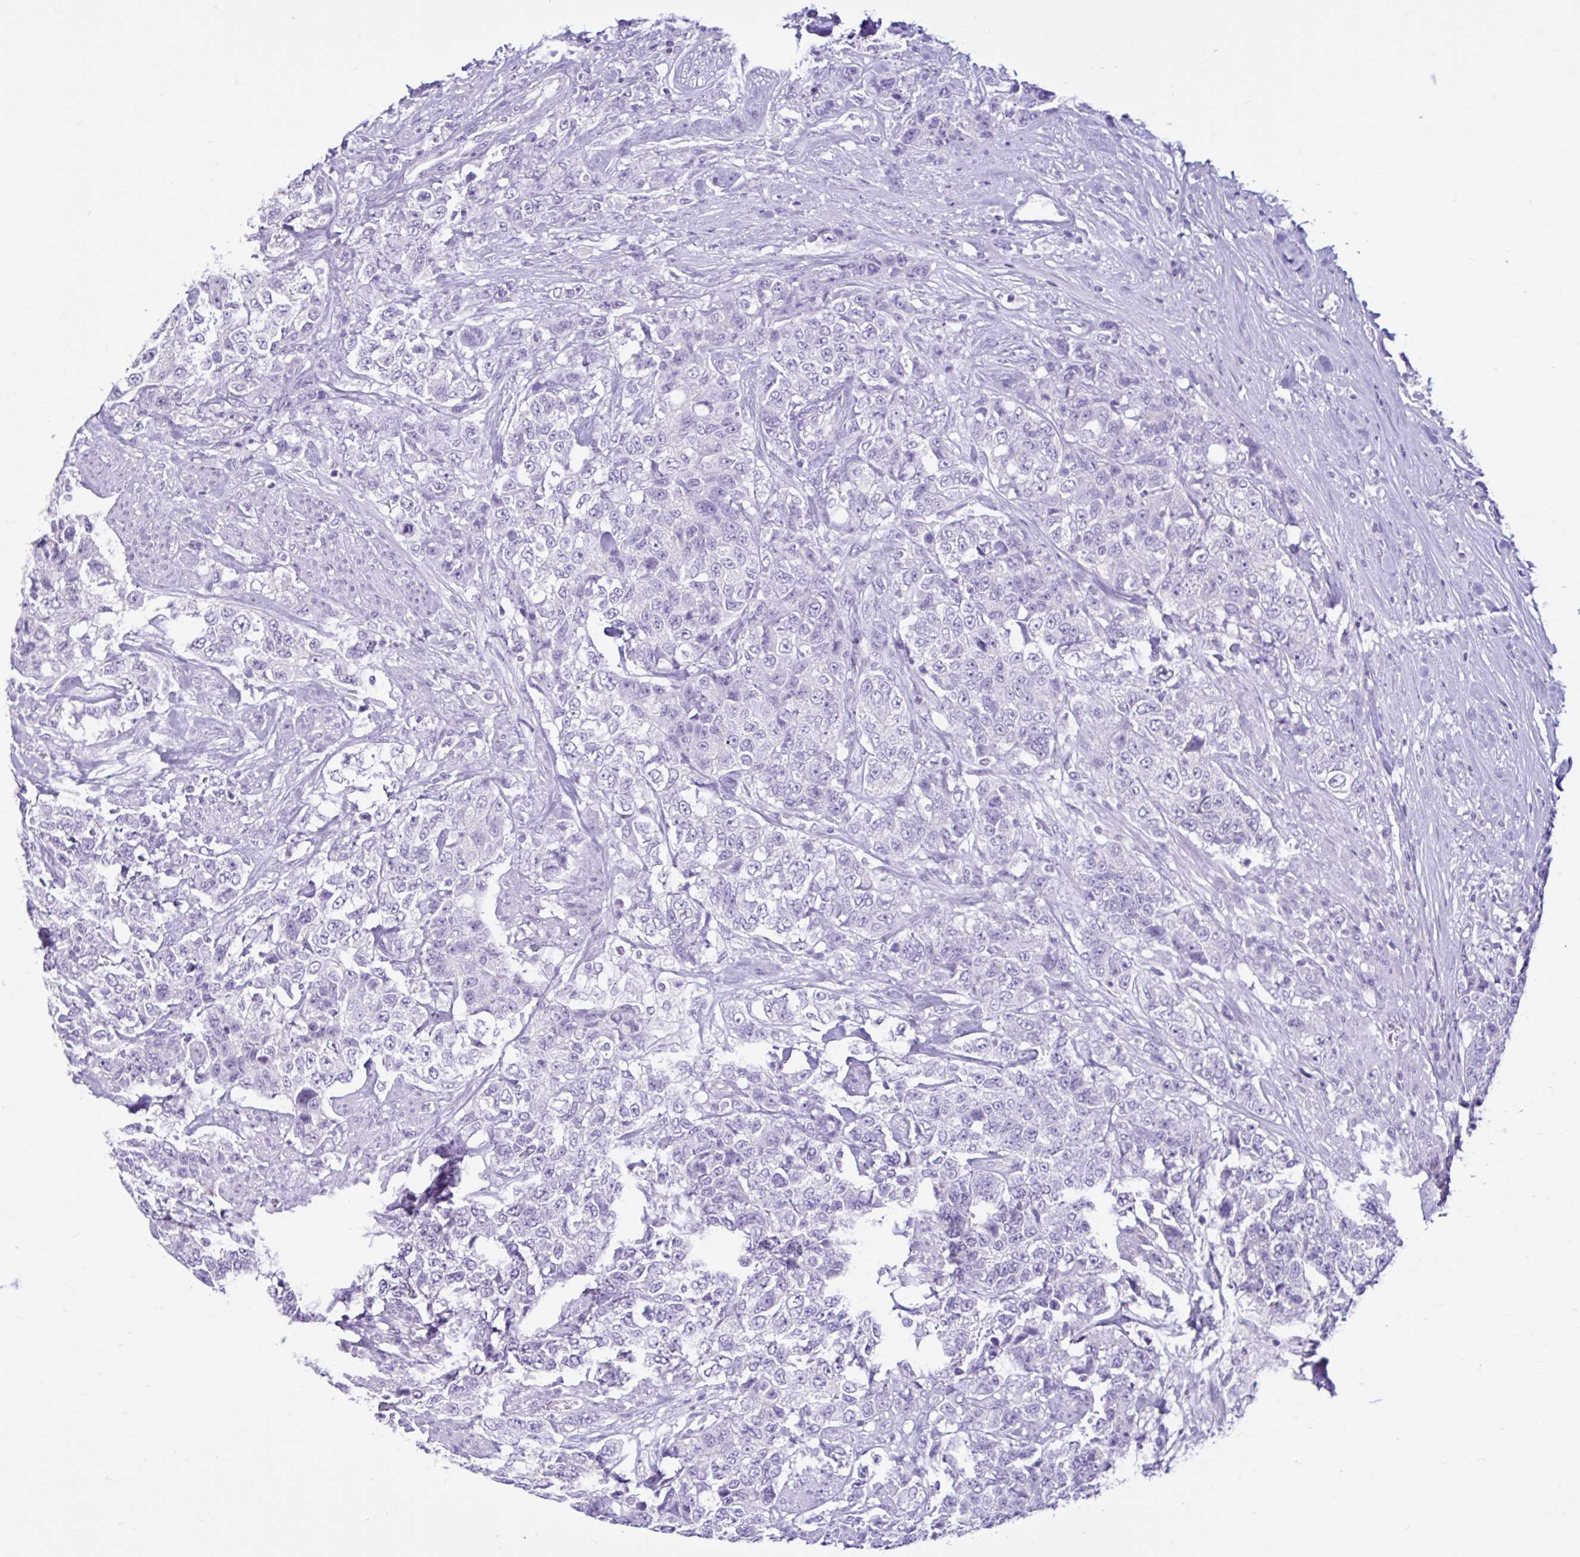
{"staining": {"intensity": "negative", "quantity": "none", "location": "none"}, "tissue": "urothelial cancer", "cell_type": "Tumor cells", "image_type": "cancer", "snomed": [{"axis": "morphology", "description": "Urothelial carcinoma, High grade"}, {"axis": "topography", "description": "Urinary bladder"}], "caption": "This is an immunohistochemistry (IHC) micrograph of urothelial carcinoma (high-grade). There is no positivity in tumor cells.", "gene": "CYP19A1", "patient": {"sex": "female", "age": 78}}